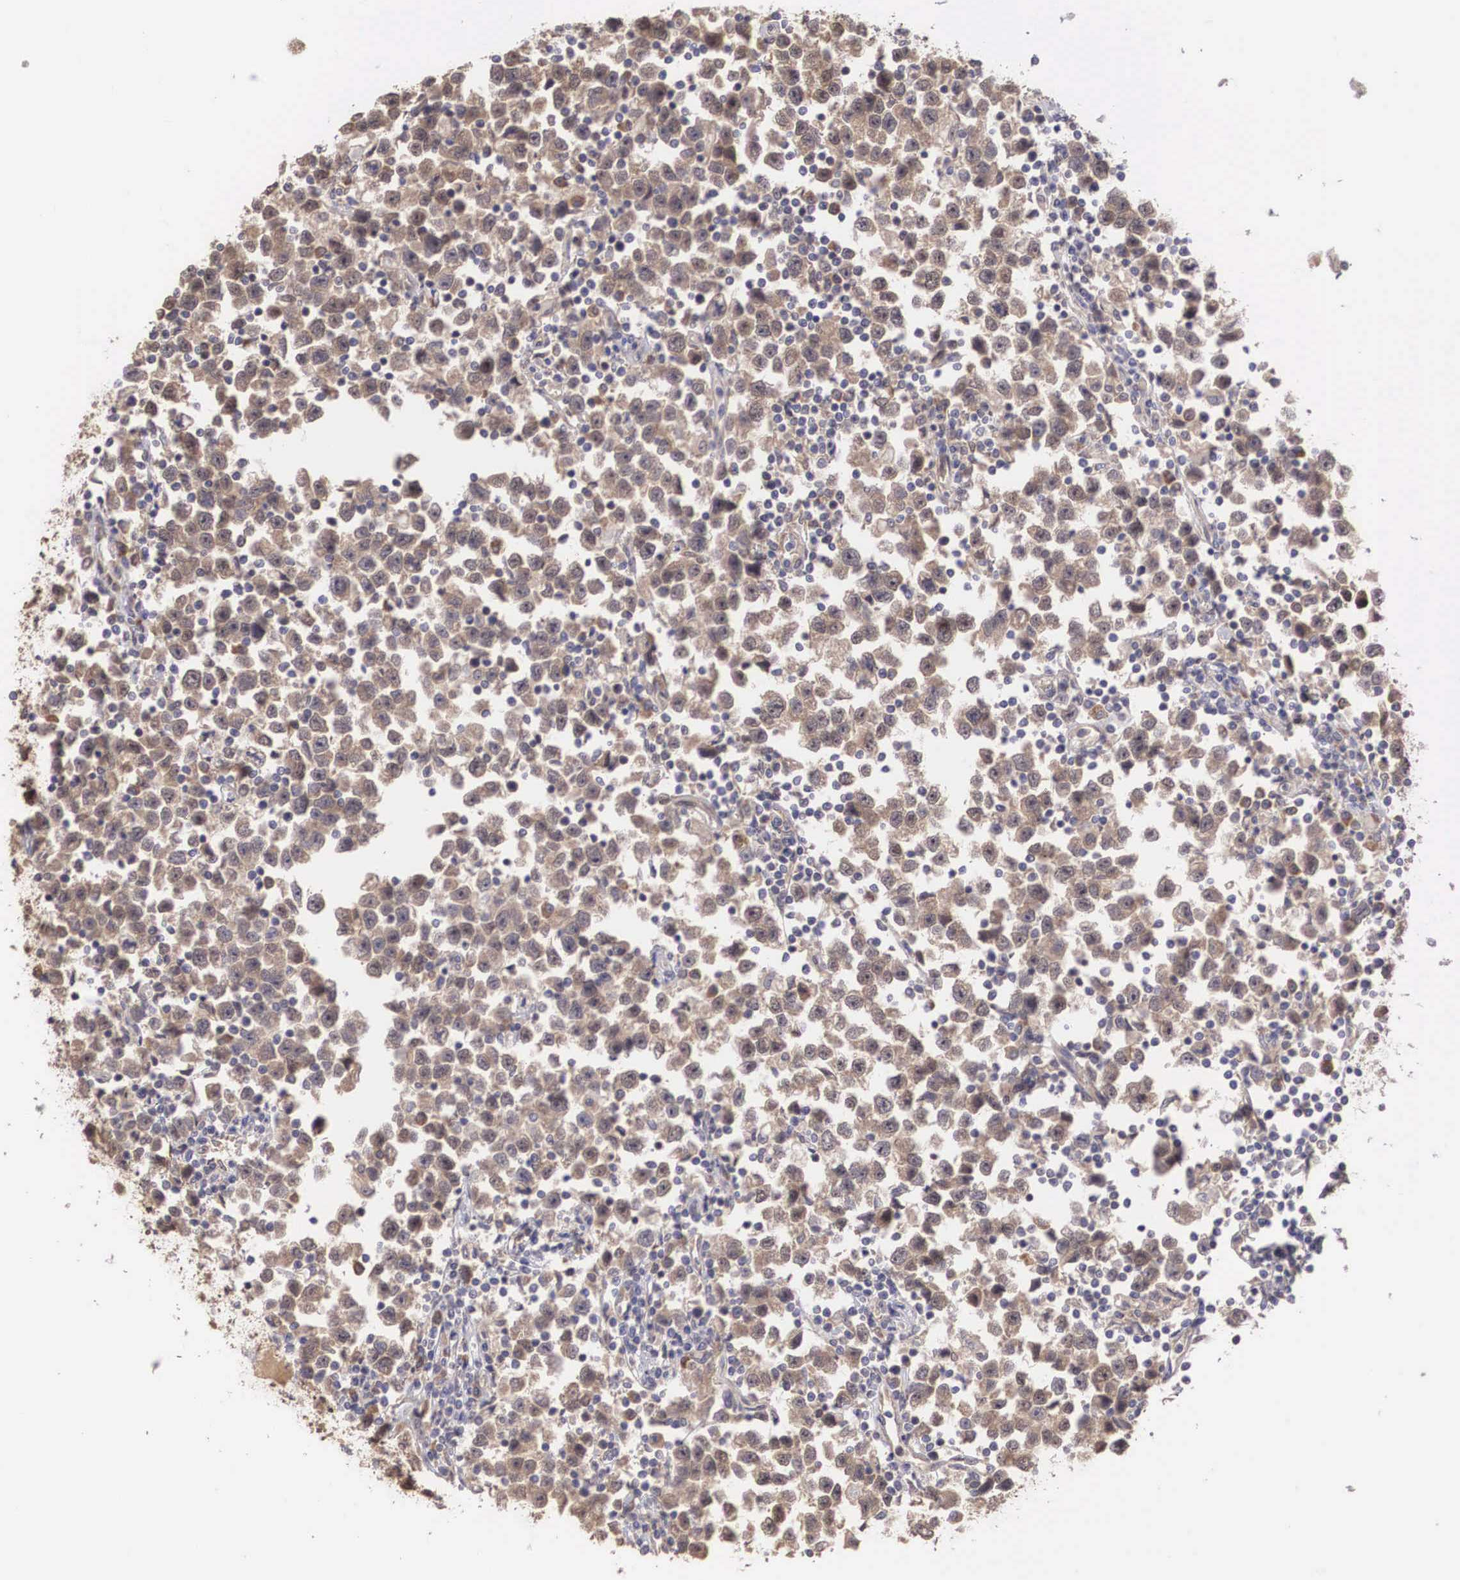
{"staining": {"intensity": "weak", "quantity": ">75%", "location": "cytoplasmic/membranous,nuclear"}, "tissue": "testis cancer", "cell_type": "Tumor cells", "image_type": "cancer", "snomed": [{"axis": "morphology", "description": "Seminoma, NOS"}, {"axis": "topography", "description": "Testis"}], "caption": "Brown immunohistochemical staining in human testis seminoma exhibits weak cytoplasmic/membranous and nuclear staining in approximately >75% of tumor cells.", "gene": "DNAJB7", "patient": {"sex": "male", "age": 43}}